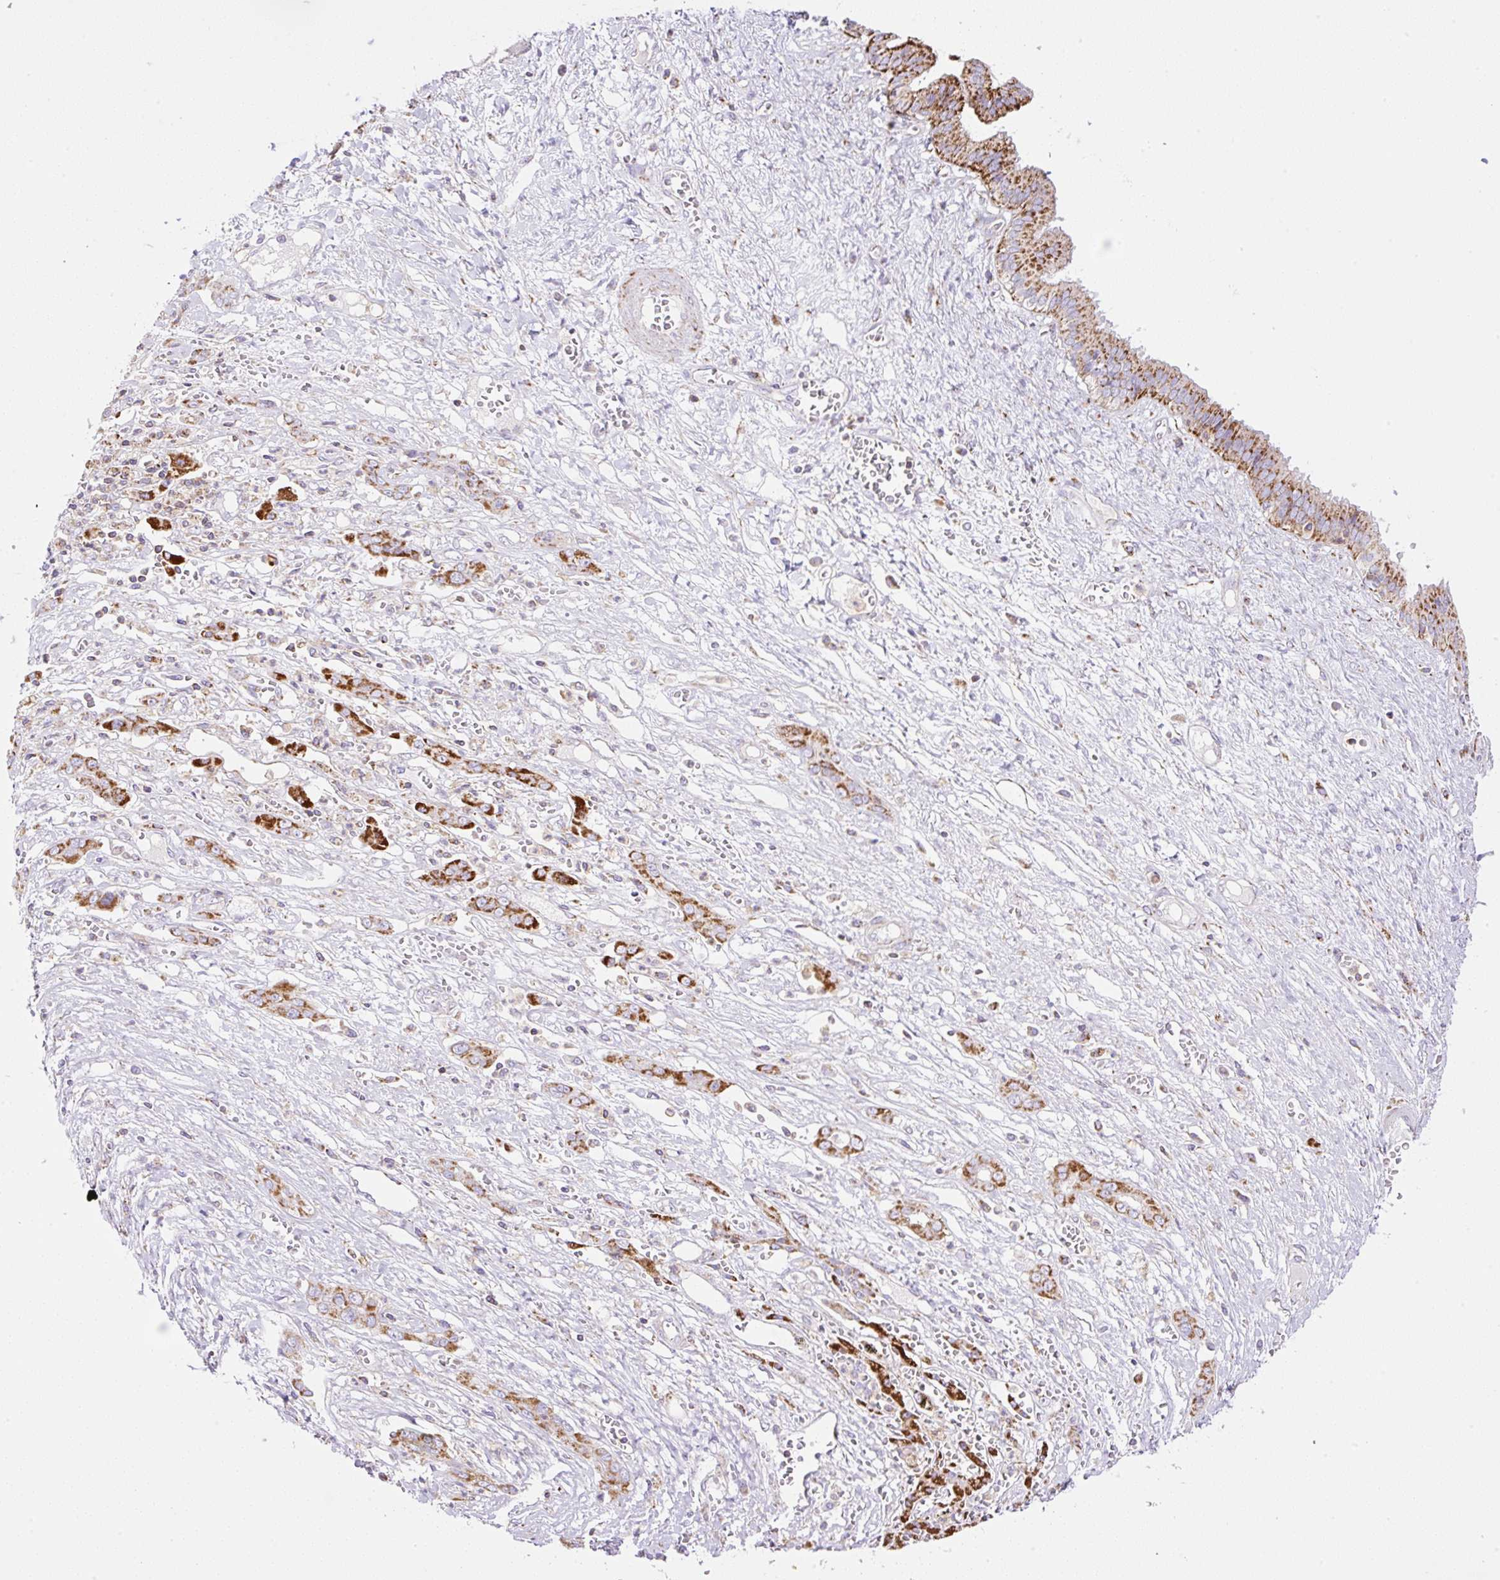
{"staining": {"intensity": "strong", "quantity": ">75%", "location": "cytoplasmic/membranous"}, "tissue": "liver cancer", "cell_type": "Tumor cells", "image_type": "cancer", "snomed": [{"axis": "morphology", "description": "Cholangiocarcinoma"}, {"axis": "topography", "description": "Liver"}], "caption": "High-magnification brightfield microscopy of liver cancer stained with DAB (3,3'-diaminobenzidine) (brown) and counterstained with hematoxylin (blue). tumor cells exhibit strong cytoplasmic/membranous staining is seen in approximately>75% of cells.", "gene": "NF1", "patient": {"sex": "male", "age": 67}}